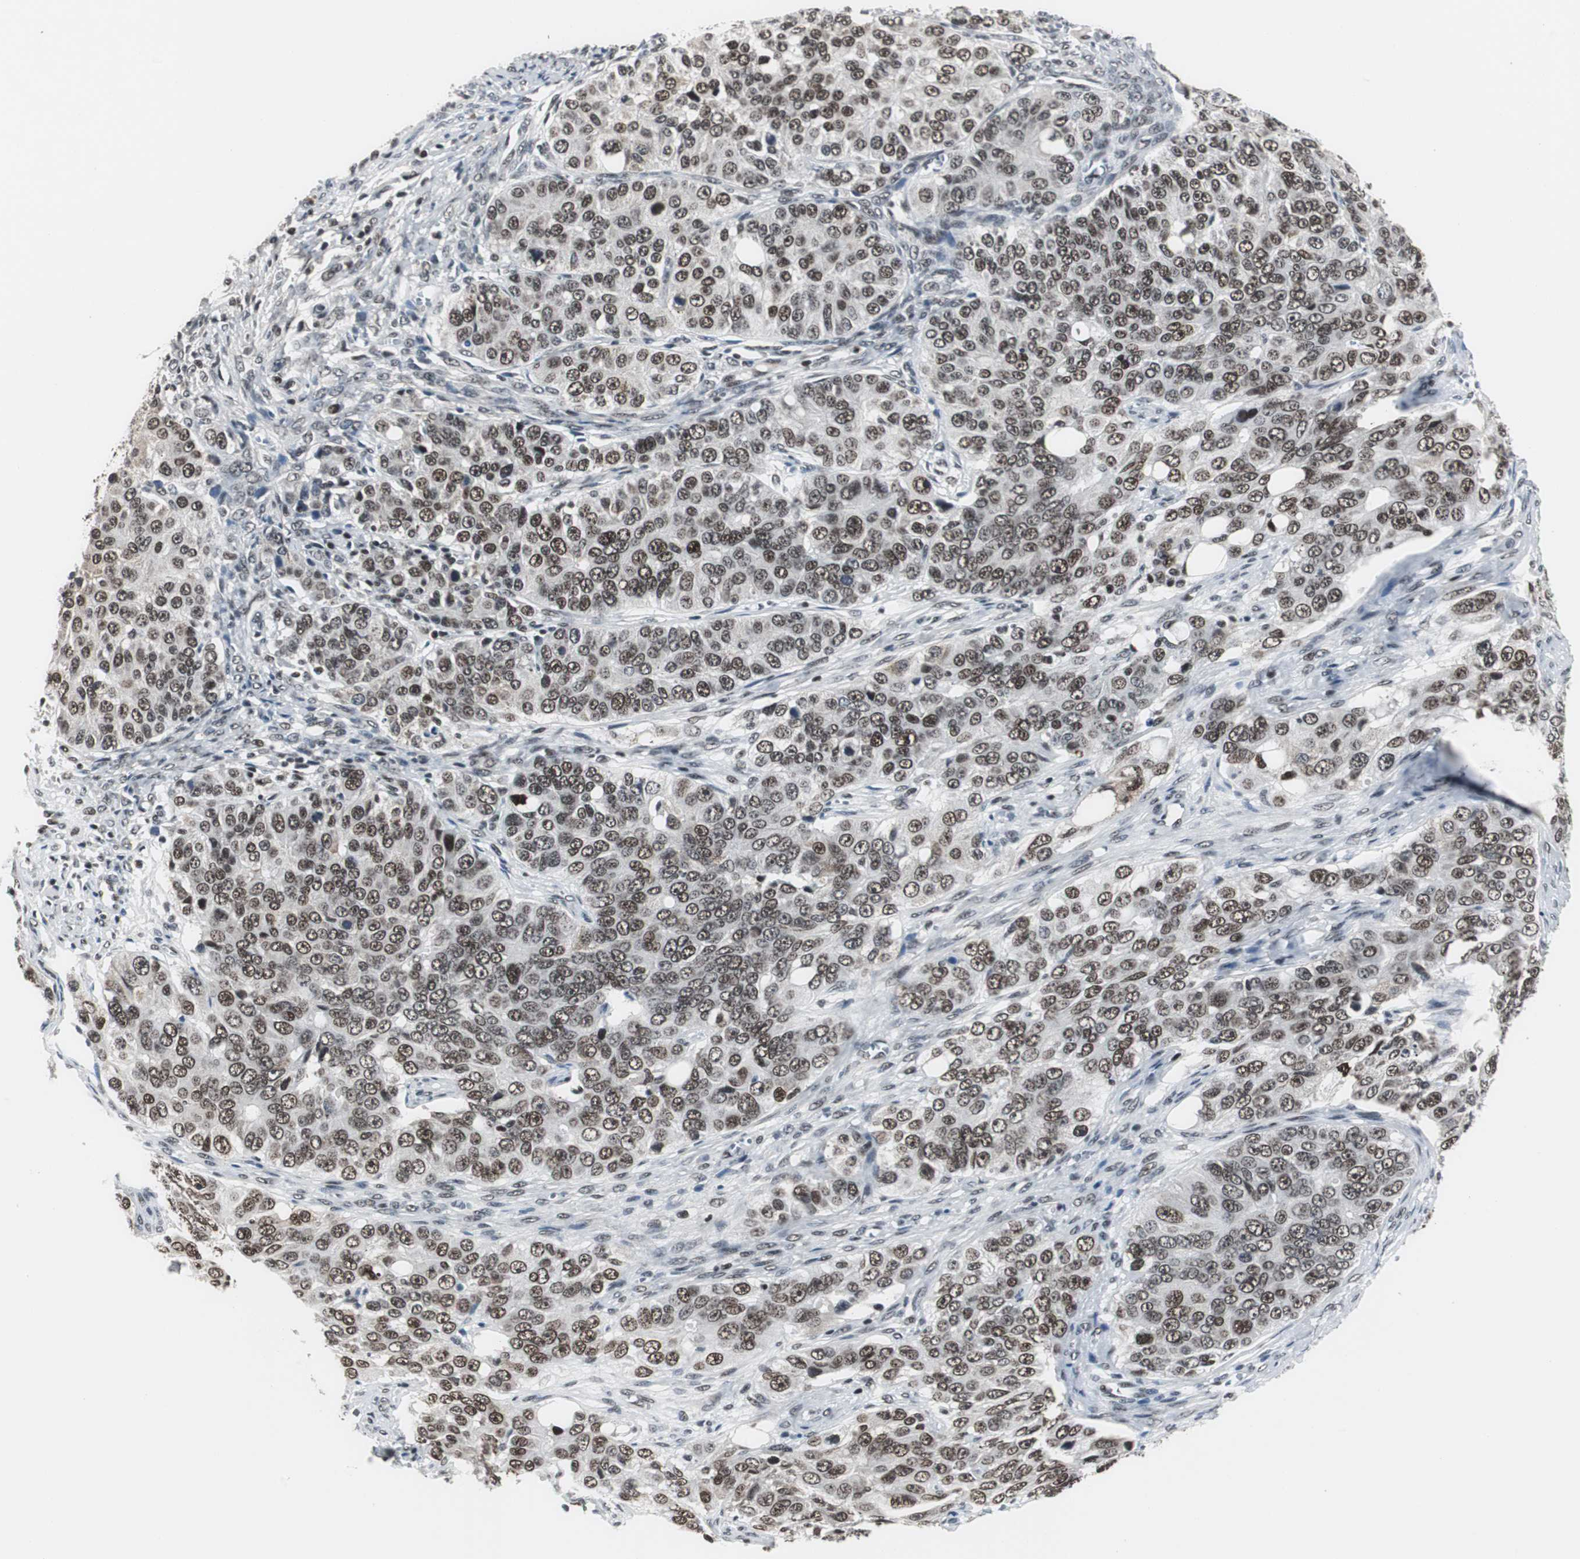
{"staining": {"intensity": "strong", "quantity": ">75%", "location": "nuclear"}, "tissue": "ovarian cancer", "cell_type": "Tumor cells", "image_type": "cancer", "snomed": [{"axis": "morphology", "description": "Carcinoma, endometroid"}, {"axis": "topography", "description": "Ovary"}], "caption": "Immunohistochemical staining of ovarian cancer demonstrates high levels of strong nuclear protein staining in about >75% of tumor cells.", "gene": "RAD9A", "patient": {"sex": "female", "age": 51}}